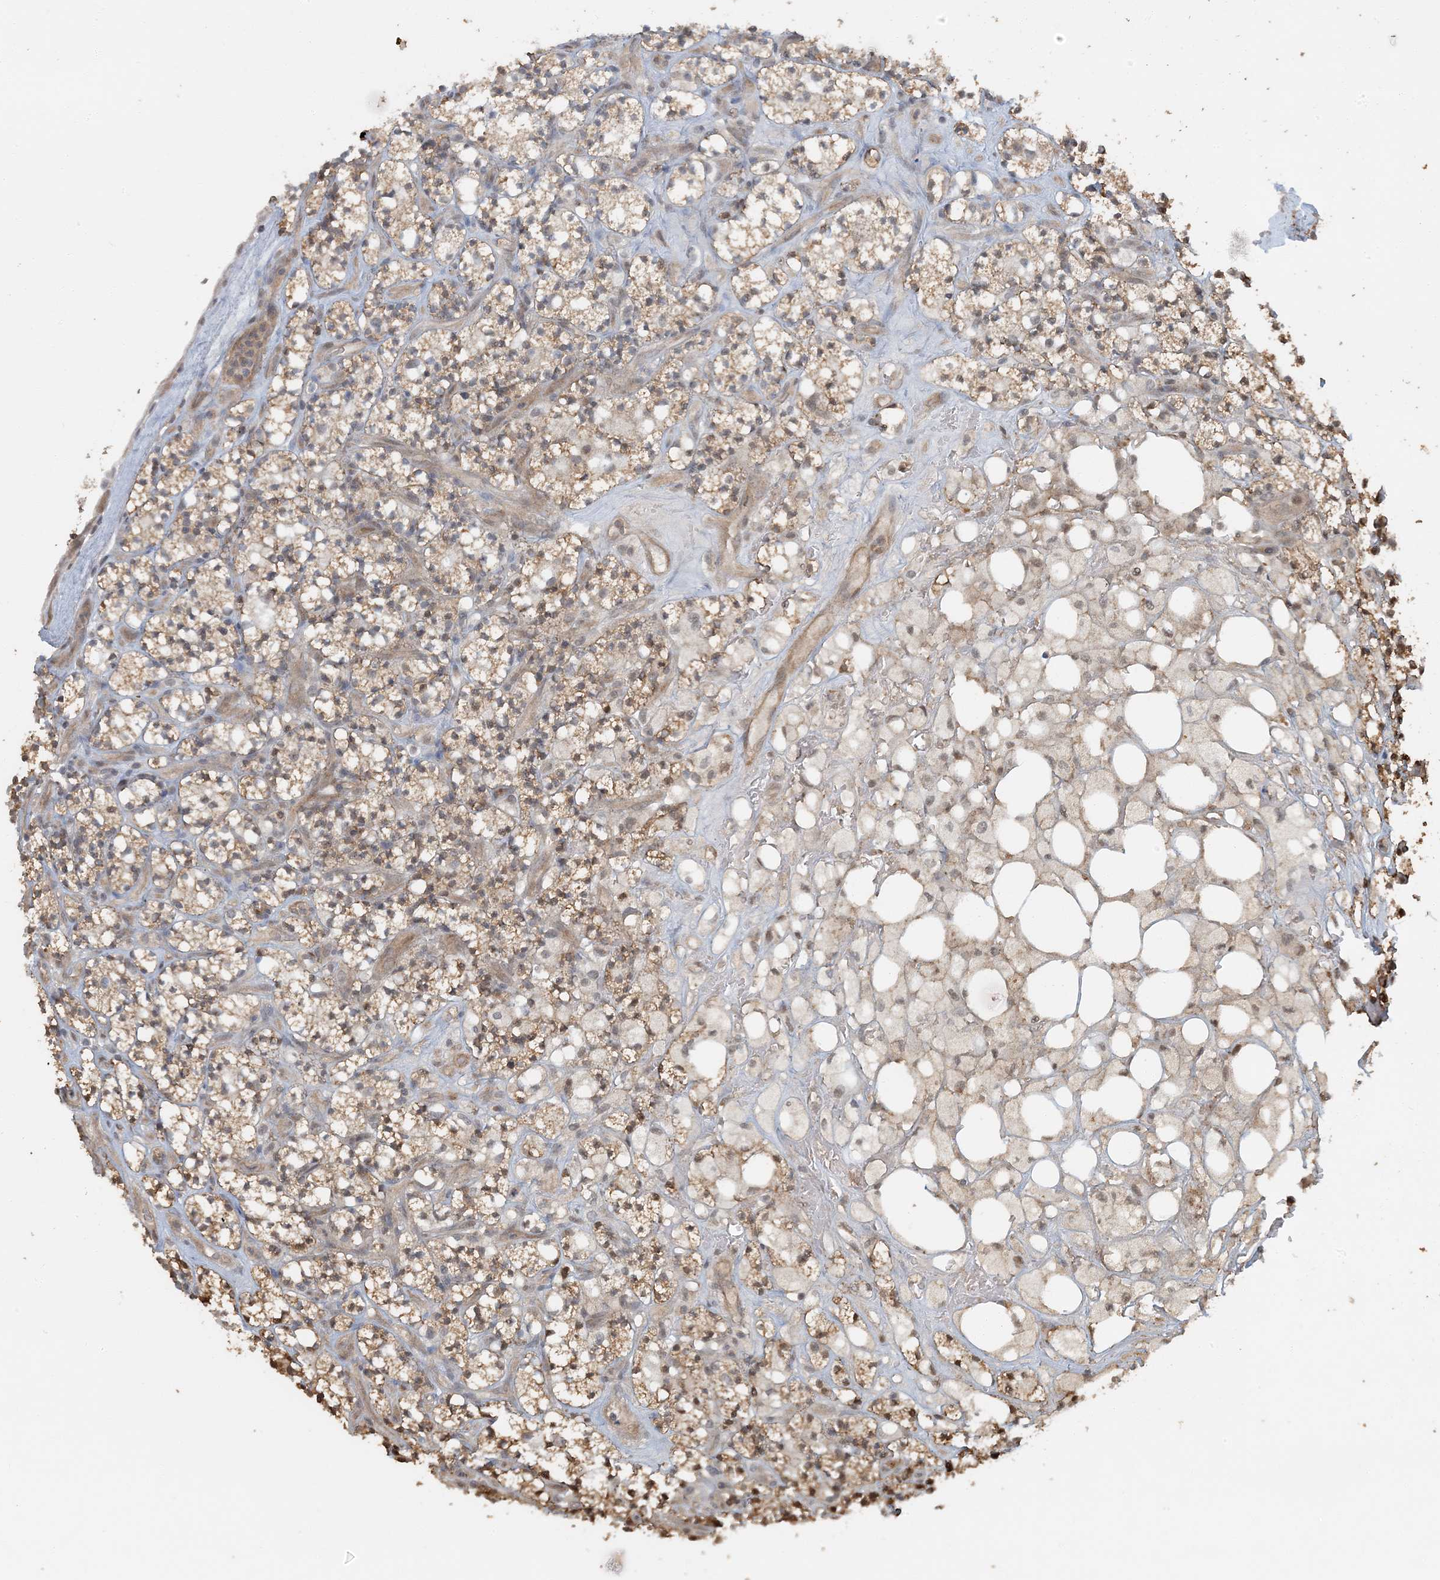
{"staining": {"intensity": "moderate", "quantity": ">75%", "location": "cytoplasmic/membranous"}, "tissue": "renal cancer", "cell_type": "Tumor cells", "image_type": "cancer", "snomed": [{"axis": "morphology", "description": "Adenocarcinoma, NOS"}, {"axis": "topography", "description": "Kidney"}], "caption": "Immunohistochemical staining of human adenocarcinoma (renal) displays moderate cytoplasmic/membranous protein positivity in approximately >75% of tumor cells. The protein of interest is shown in brown color, while the nuclei are stained blue.", "gene": "AK9", "patient": {"sex": "male", "age": 77}}